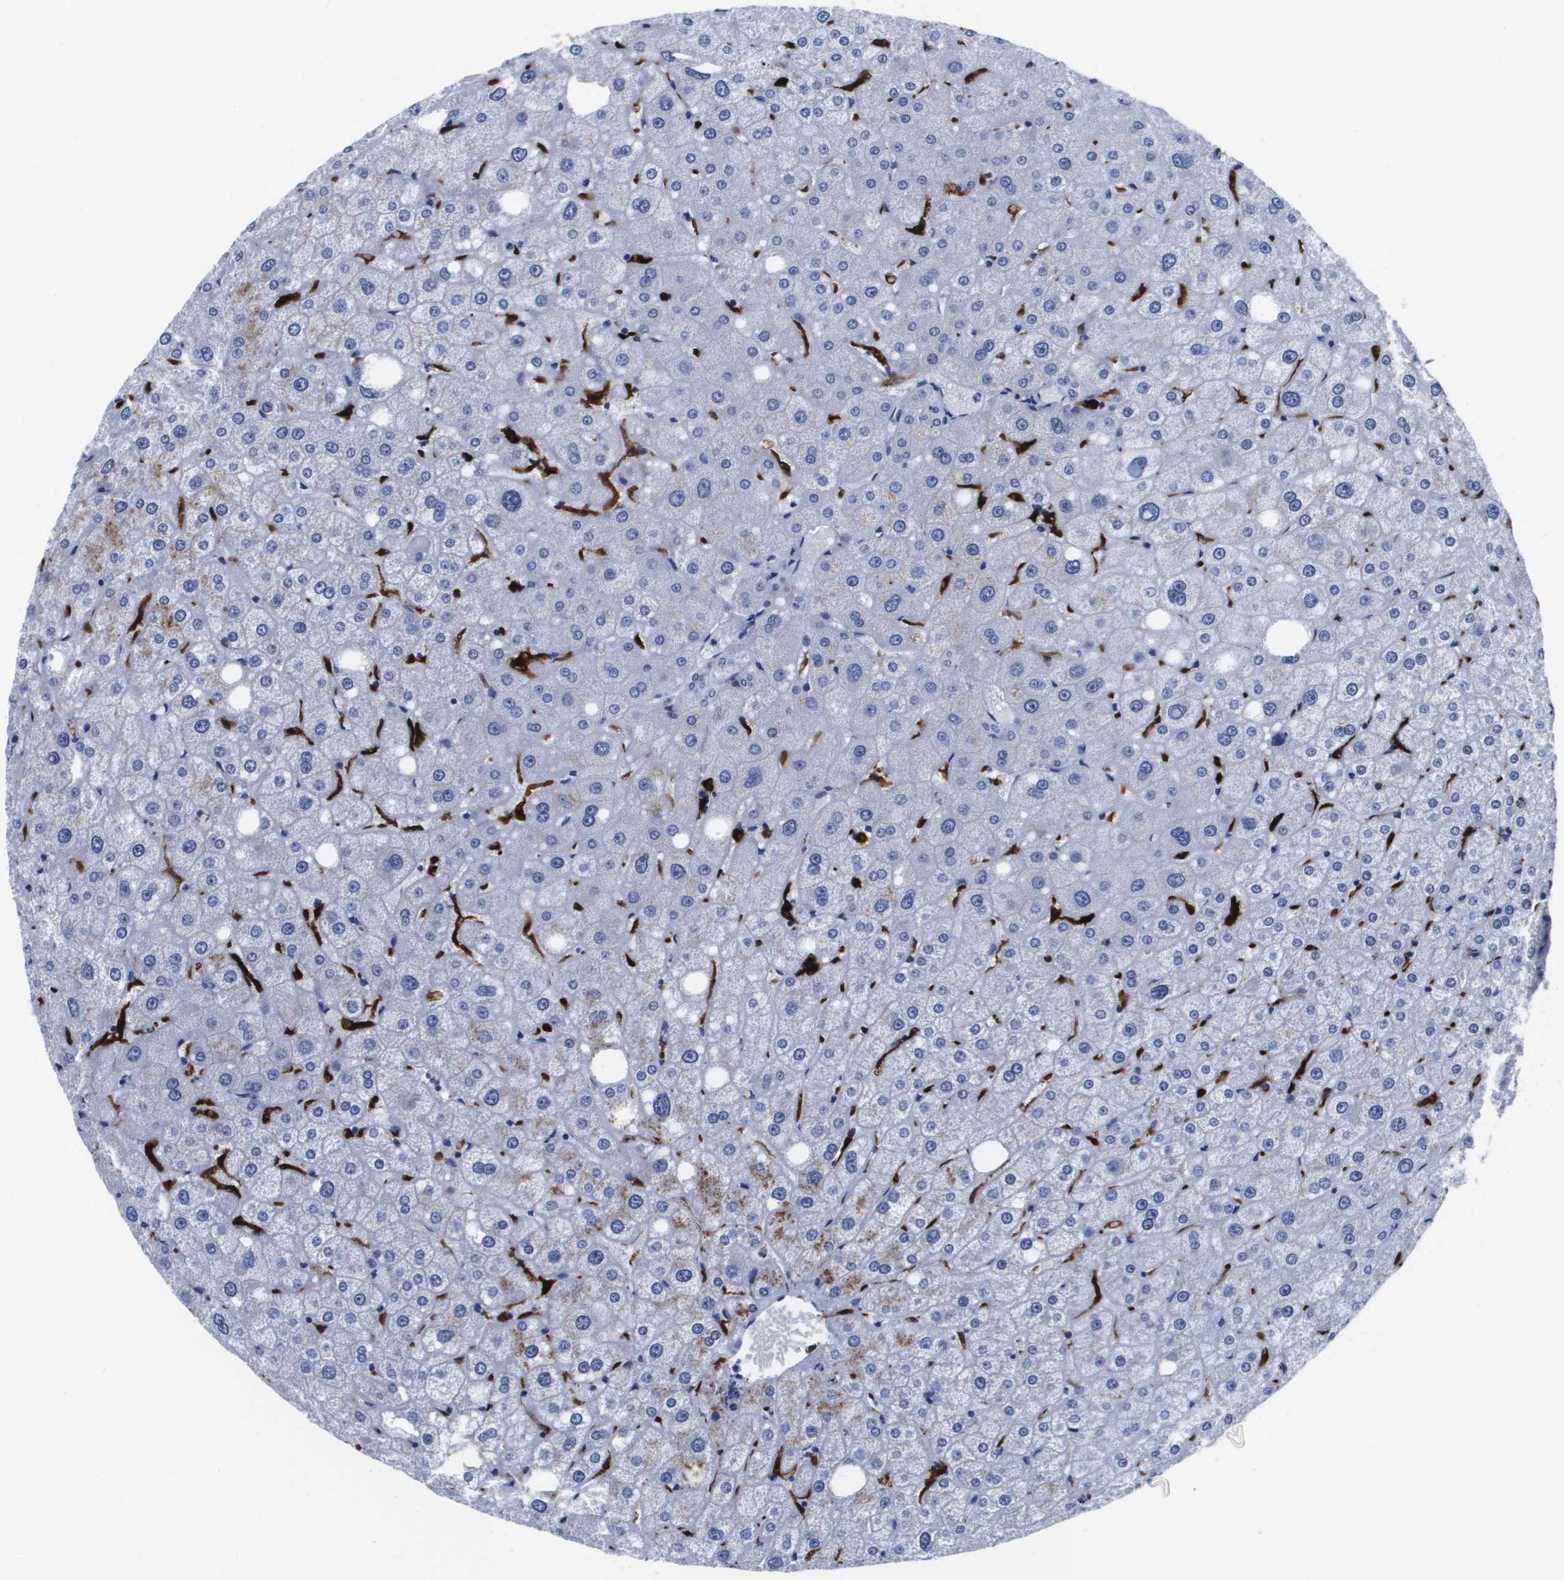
{"staining": {"intensity": "negative", "quantity": "none", "location": "none"}, "tissue": "liver", "cell_type": "Cholangiocytes", "image_type": "normal", "snomed": [{"axis": "morphology", "description": "Normal tissue, NOS"}, {"axis": "topography", "description": "Liver"}], "caption": "This is an immunohistochemistry micrograph of normal liver. There is no staining in cholangiocytes.", "gene": "HMOX1", "patient": {"sex": "male", "age": 73}}